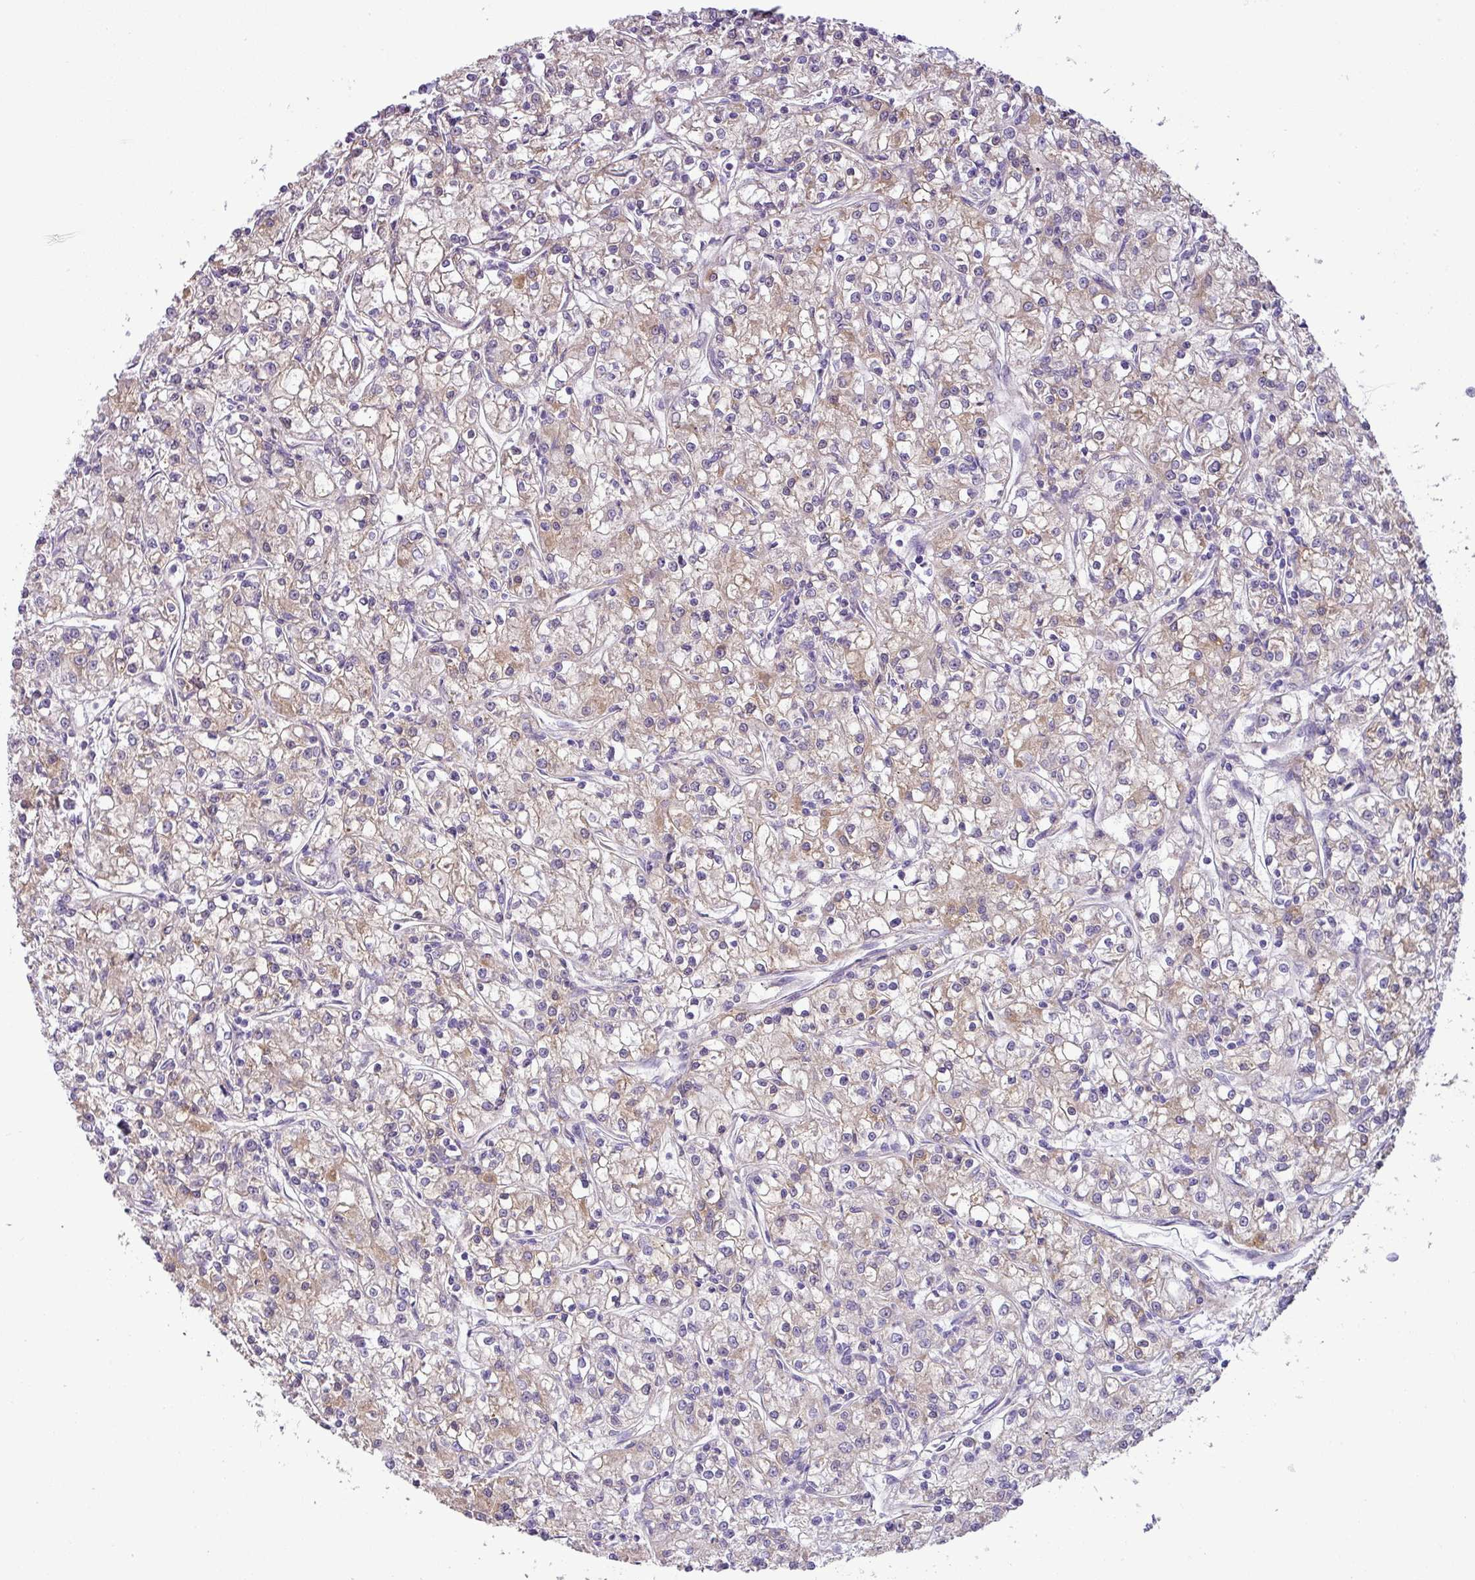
{"staining": {"intensity": "weak", "quantity": "25%-75%", "location": "cytoplasmic/membranous"}, "tissue": "renal cancer", "cell_type": "Tumor cells", "image_type": "cancer", "snomed": [{"axis": "morphology", "description": "Adenocarcinoma, NOS"}, {"axis": "topography", "description": "Kidney"}], "caption": "Immunohistochemical staining of human adenocarcinoma (renal) shows weak cytoplasmic/membranous protein expression in about 25%-75% of tumor cells.", "gene": "GALNT12", "patient": {"sex": "female", "age": 59}}